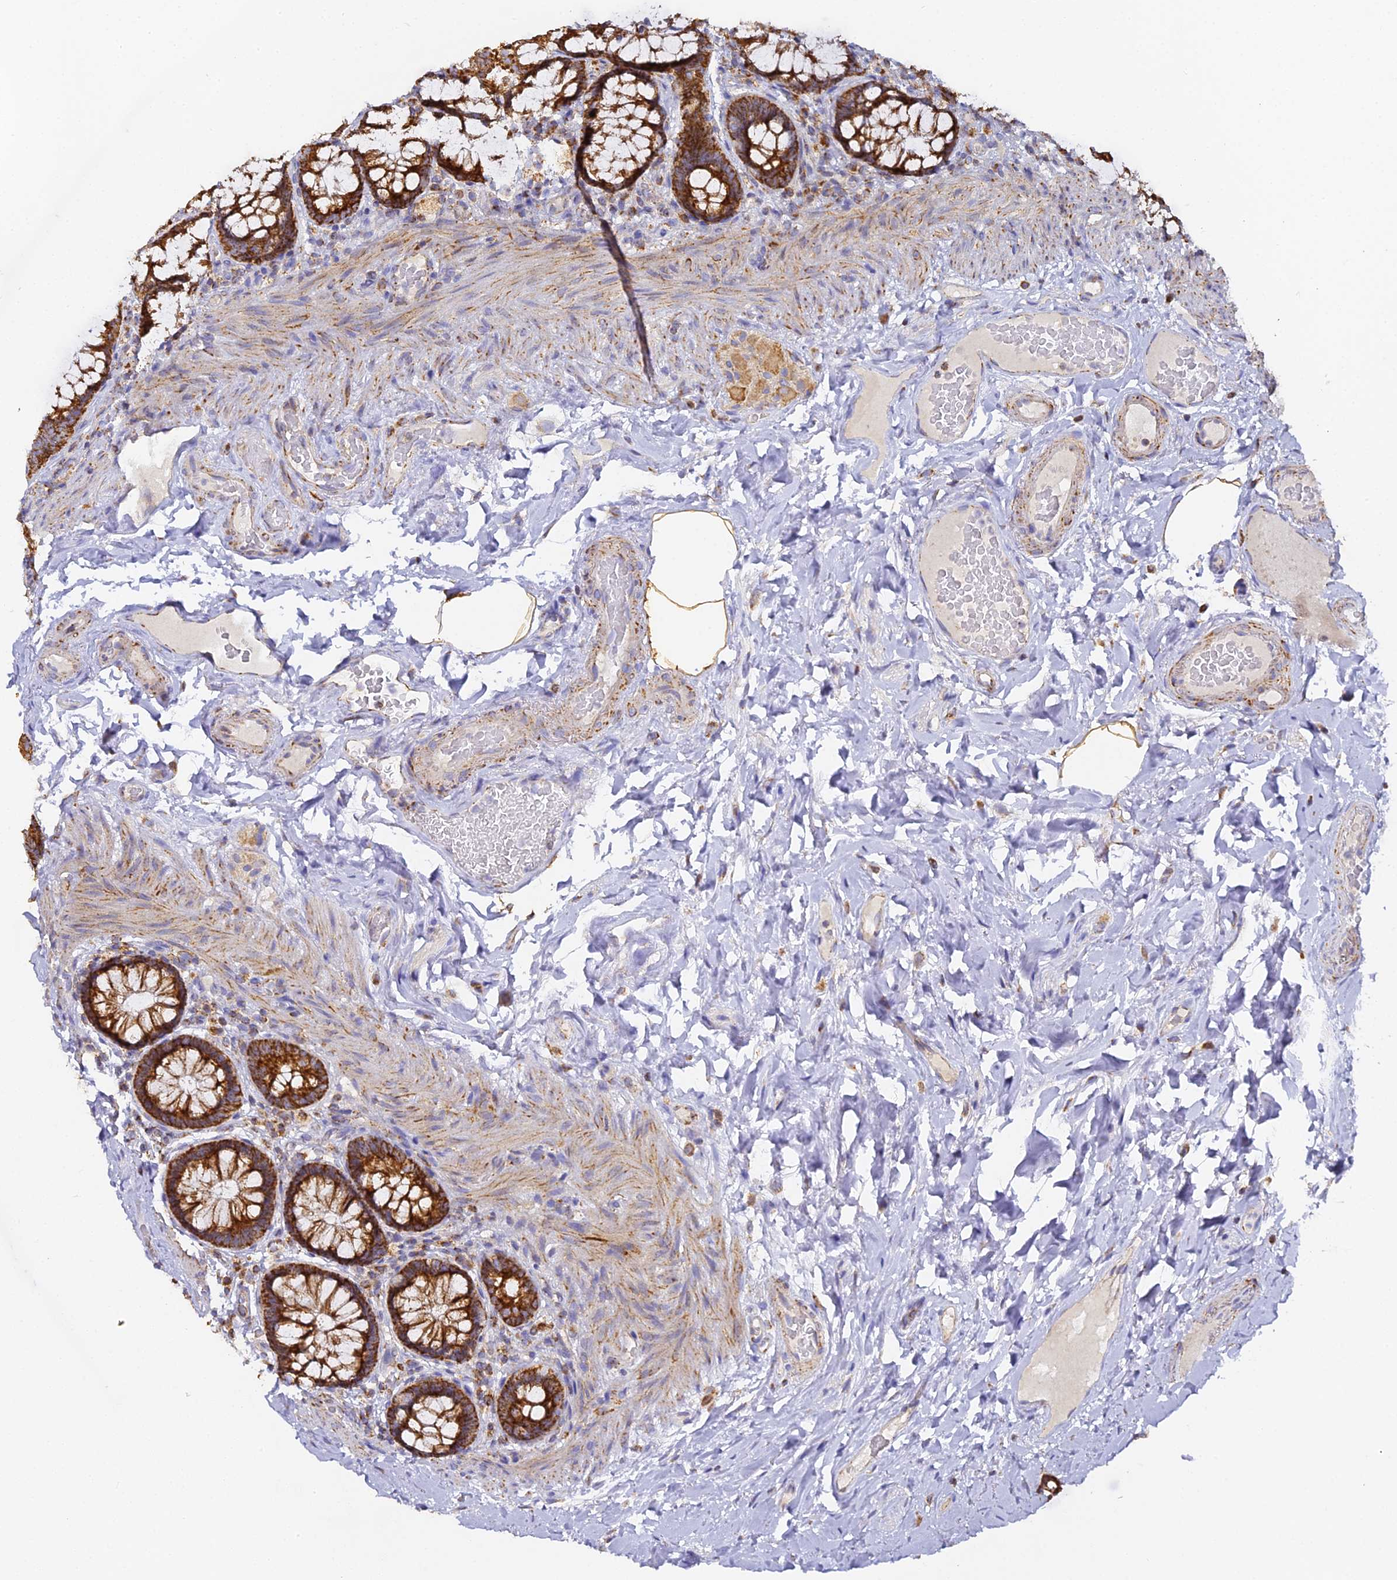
{"staining": {"intensity": "strong", "quantity": "25%-75%", "location": "cytoplasmic/membranous"}, "tissue": "rectum", "cell_type": "Glandular cells", "image_type": "normal", "snomed": [{"axis": "morphology", "description": "Normal tissue, NOS"}, {"axis": "topography", "description": "Rectum"}], "caption": "A histopathology image of human rectum stained for a protein shows strong cytoplasmic/membranous brown staining in glandular cells. (brown staining indicates protein expression, while blue staining denotes nuclei).", "gene": "DONSON", "patient": {"sex": "male", "age": 83}}